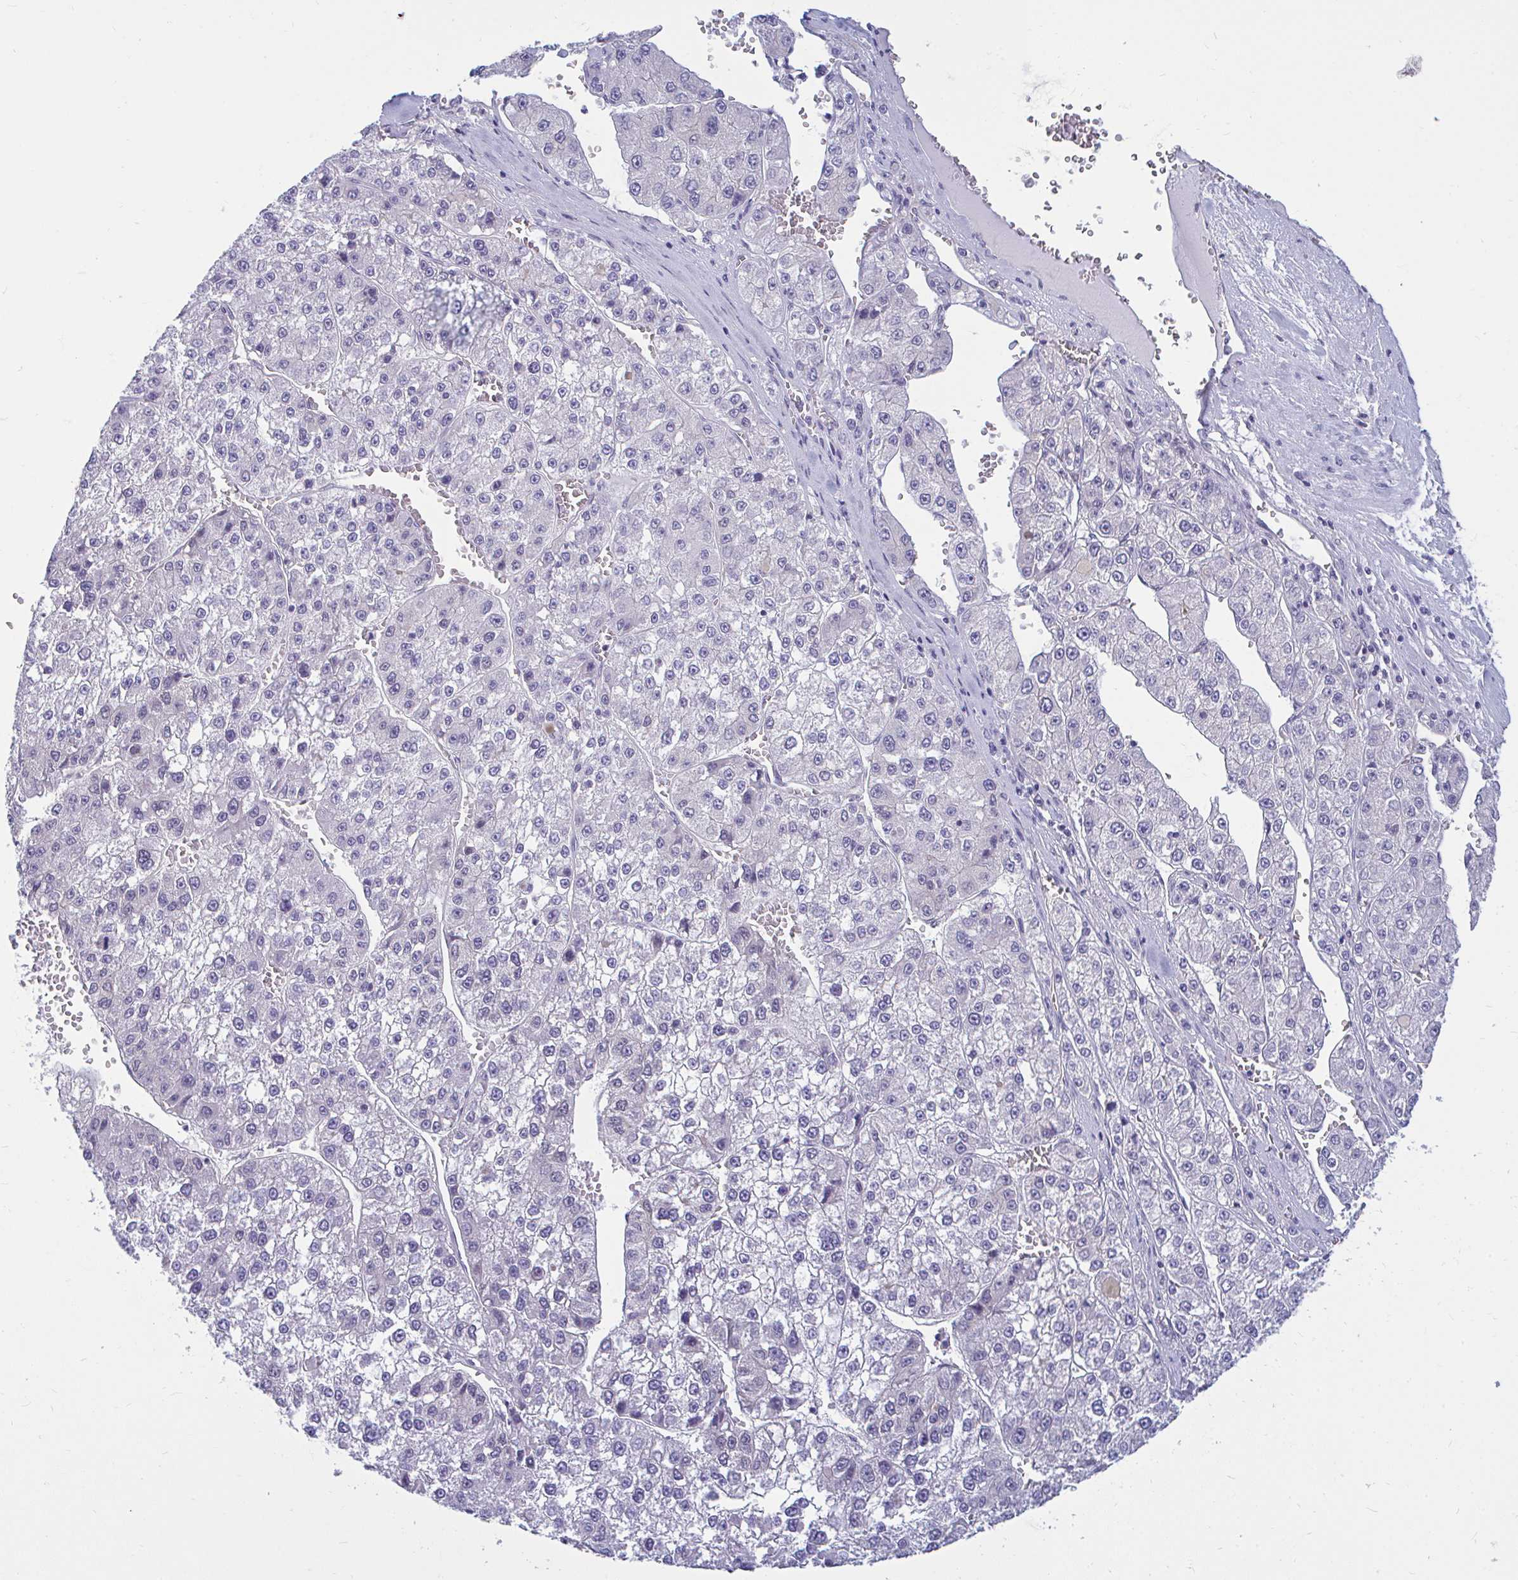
{"staining": {"intensity": "negative", "quantity": "none", "location": "none"}, "tissue": "liver cancer", "cell_type": "Tumor cells", "image_type": "cancer", "snomed": [{"axis": "morphology", "description": "Carcinoma, Hepatocellular, NOS"}, {"axis": "topography", "description": "Liver"}], "caption": "Tumor cells are negative for protein expression in human hepatocellular carcinoma (liver).", "gene": "CSE1L", "patient": {"sex": "female", "age": 73}}